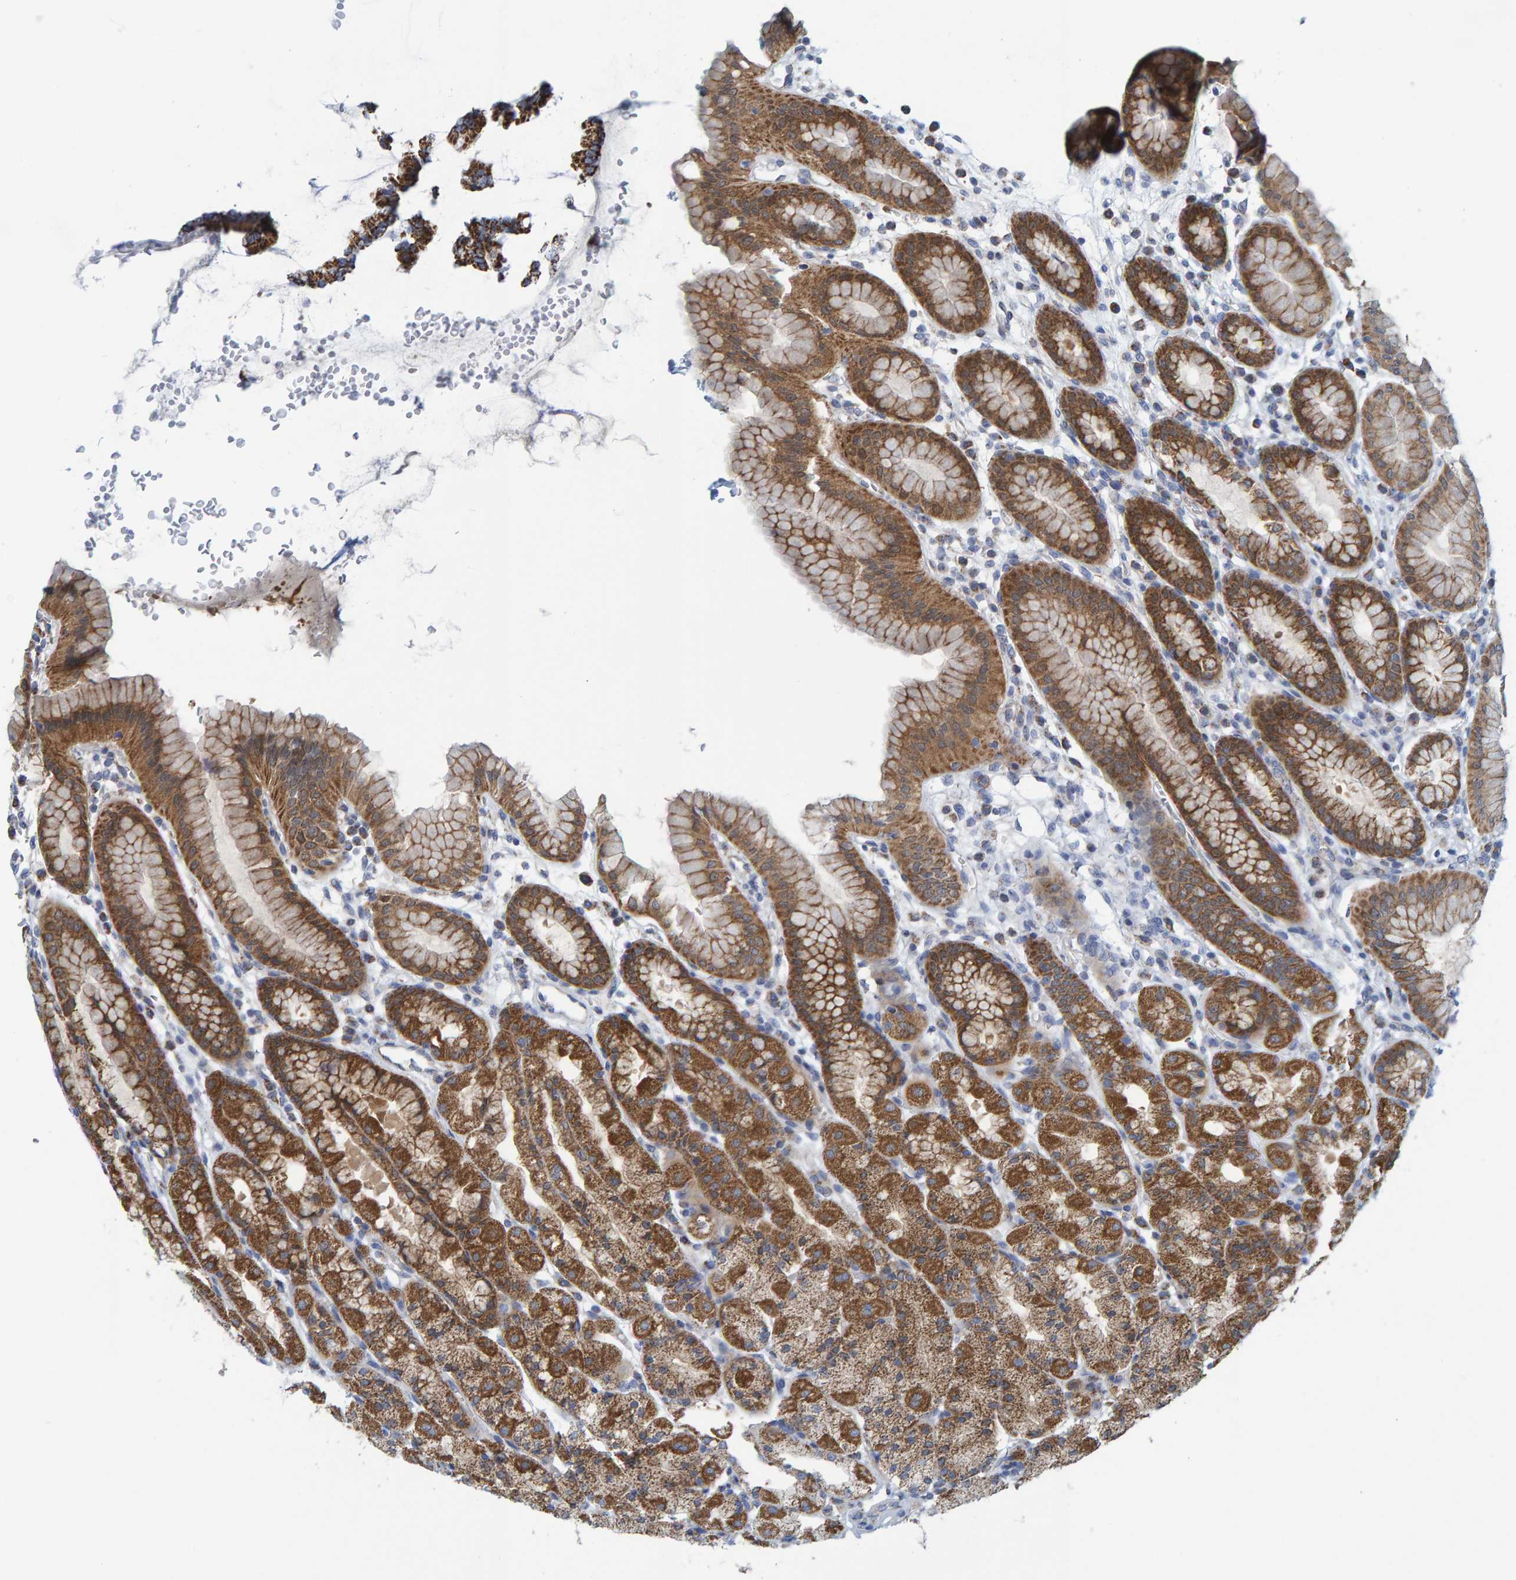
{"staining": {"intensity": "moderate", "quantity": ">75%", "location": "cytoplasmic/membranous"}, "tissue": "stomach", "cell_type": "Glandular cells", "image_type": "normal", "snomed": [{"axis": "morphology", "description": "Normal tissue, NOS"}, {"axis": "topography", "description": "Stomach, upper"}], "caption": "About >75% of glandular cells in normal human stomach reveal moderate cytoplasmic/membranous protein positivity as visualized by brown immunohistochemical staining.", "gene": "MRPS7", "patient": {"sex": "male", "age": 68}}